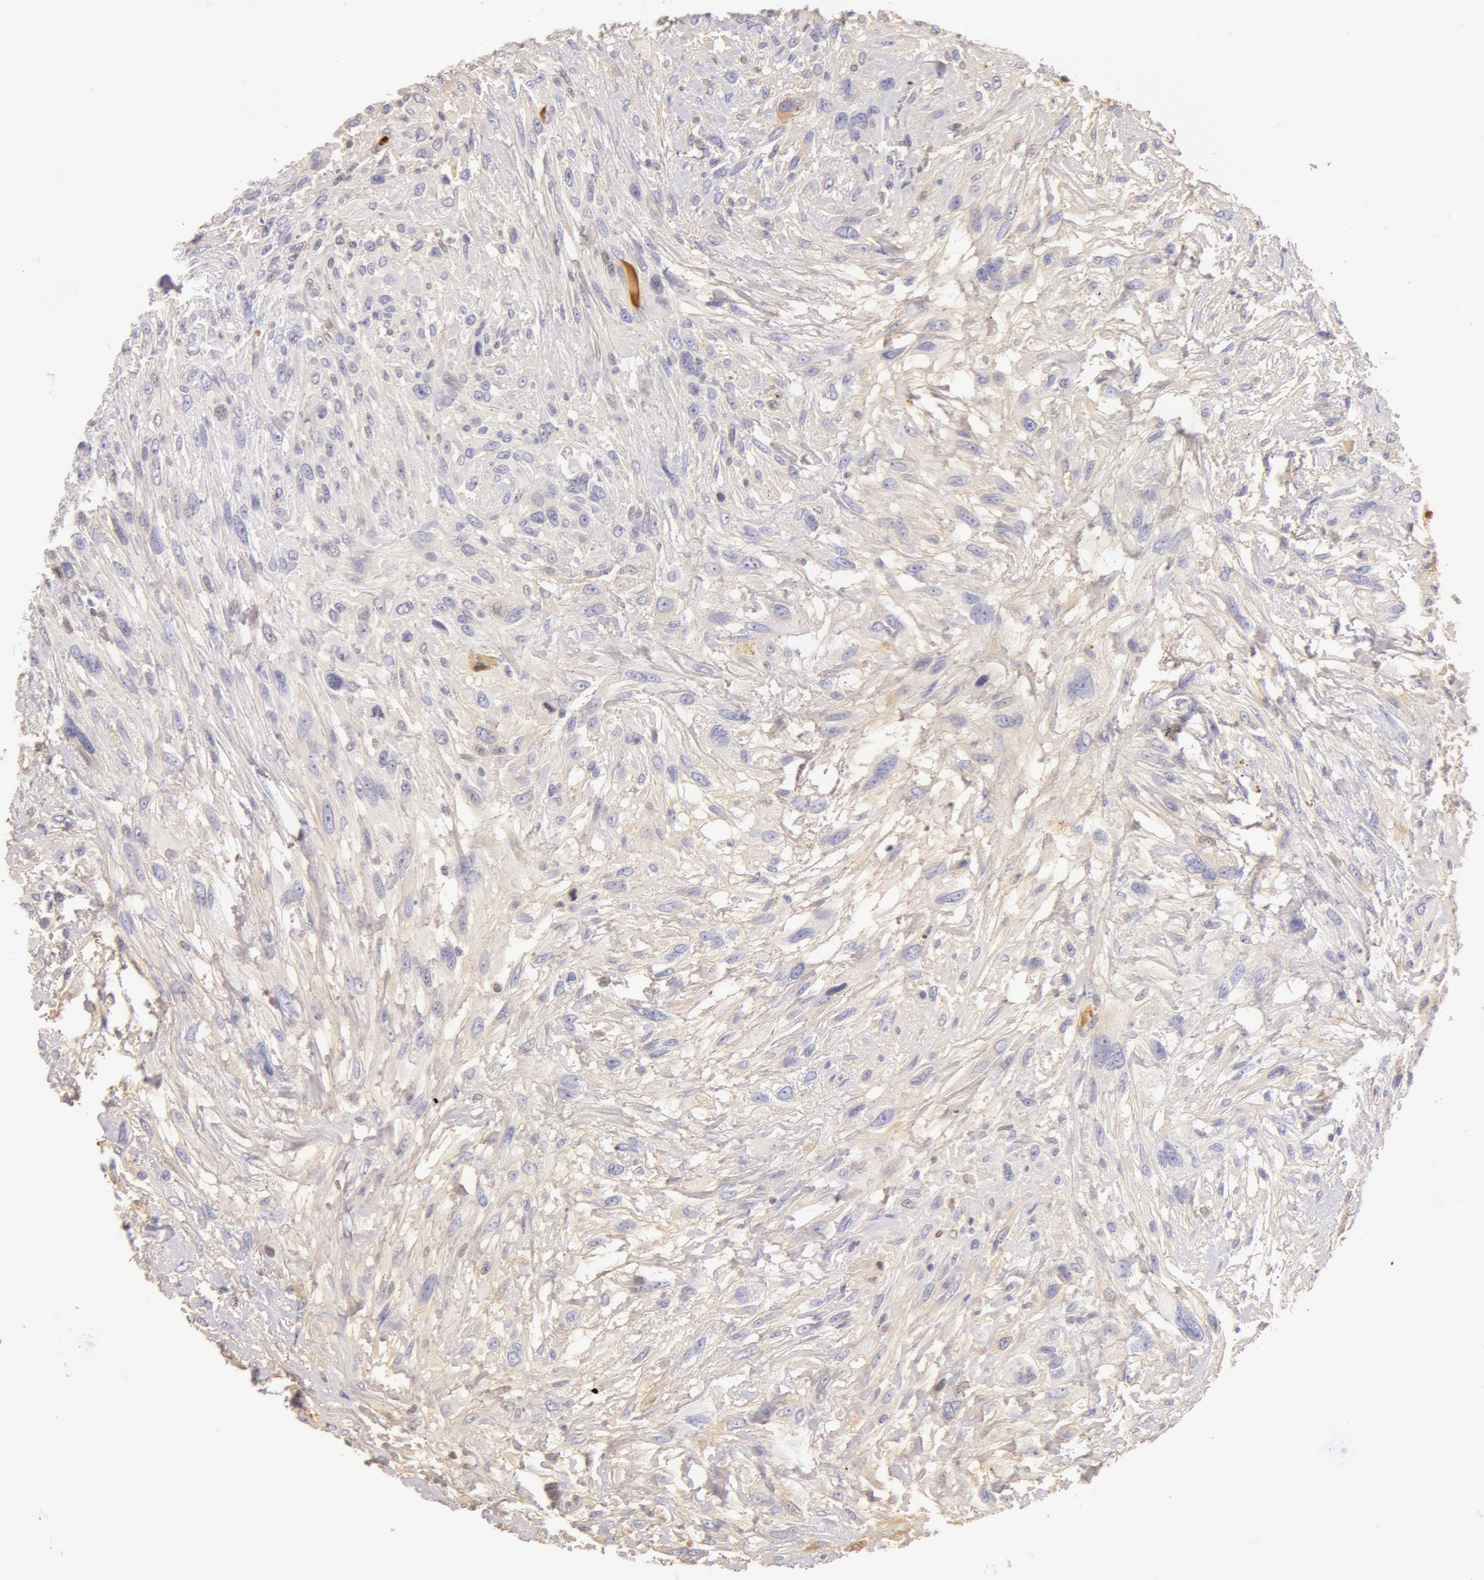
{"staining": {"intensity": "negative", "quantity": "none", "location": "none"}, "tissue": "breast cancer", "cell_type": "Tumor cells", "image_type": "cancer", "snomed": [{"axis": "morphology", "description": "Neoplasm, malignant, NOS"}, {"axis": "topography", "description": "Breast"}], "caption": "Immunohistochemistry (IHC) micrograph of neoplastic tissue: breast malignant neoplasm stained with DAB shows no significant protein staining in tumor cells.", "gene": "AHSG", "patient": {"sex": "female", "age": 50}}